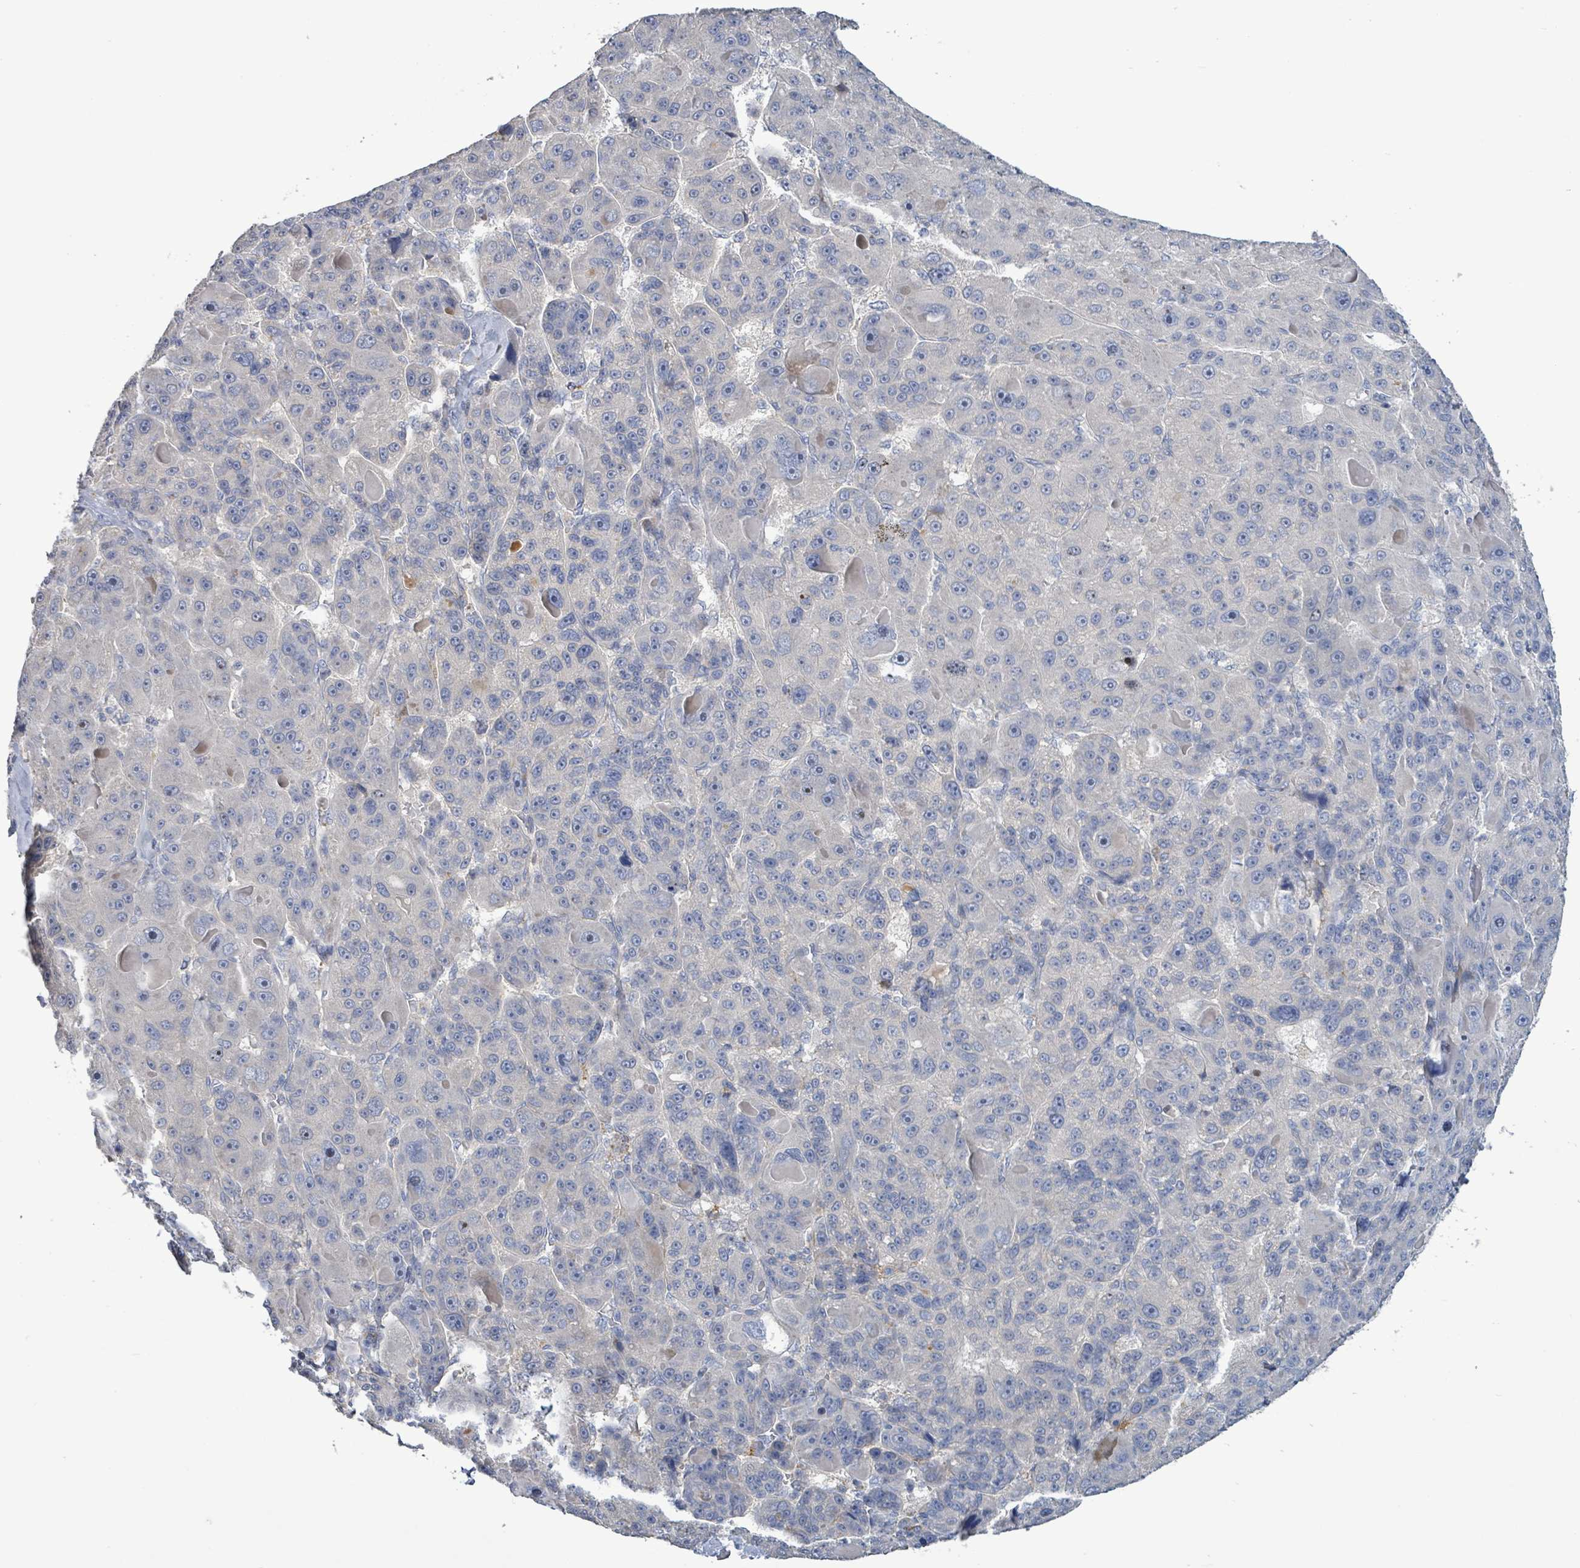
{"staining": {"intensity": "negative", "quantity": "none", "location": "none"}, "tissue": "liver cancer", "cell_type": "Tumor cells", "image_type": "cancer", "snomed": [{"axis": "morphology", "description": "Carcinoma, Hepatocellular, NOS"}, {"axis": "topography", "description": "Liver"}], "caption": "Tumor cells are negative for protein expression in human liver hepatocellular carcinoma. (Stains: DAB (3,3'-diaminobenzidine) immunohistochemistry (IHC) with hematoxylin counter stain, Microscopy: brightfield microscopy at high magnification).", "gene": "KRAS", "patient": {"sex": "male", "age": 76}}